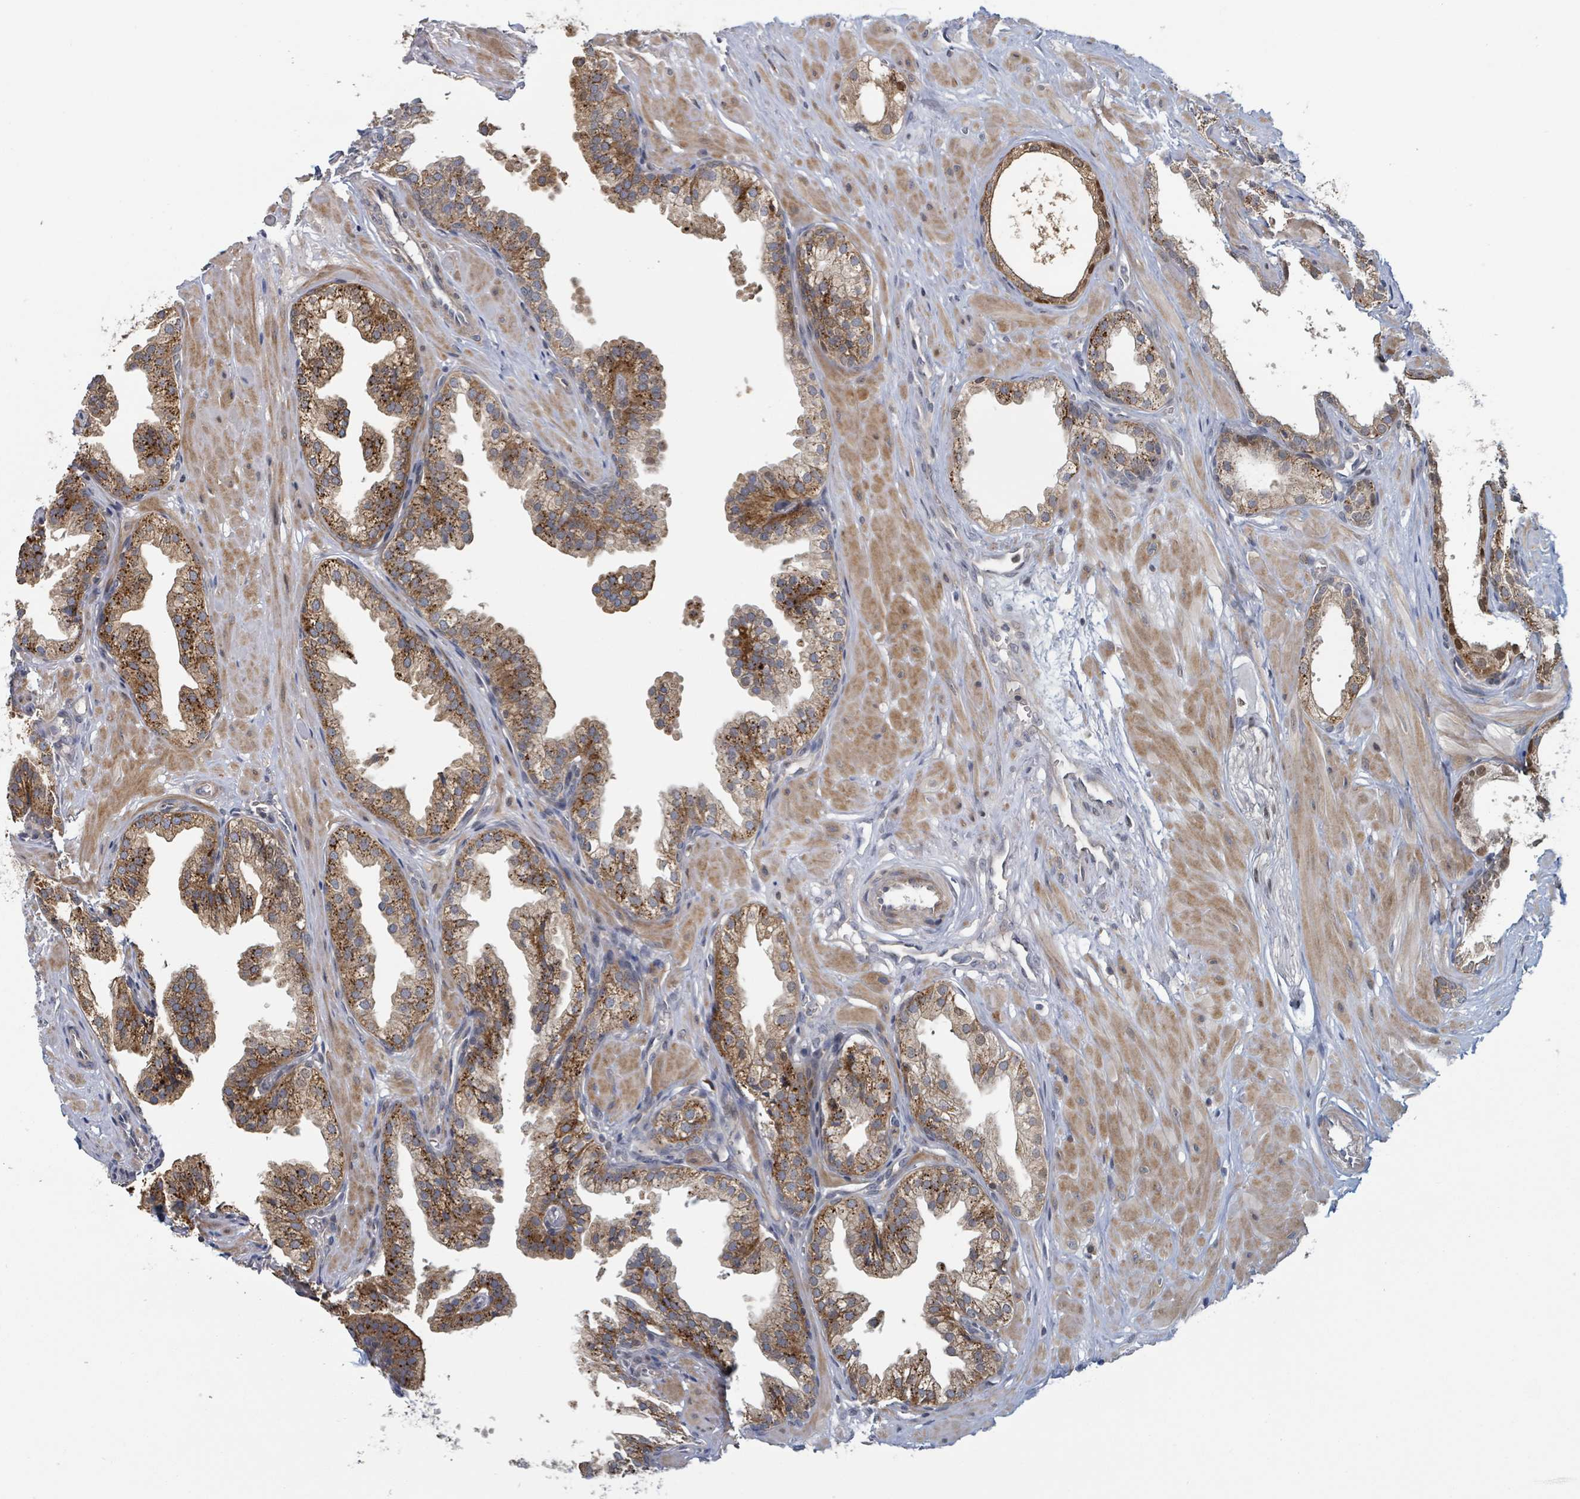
{"staining": {"intensity": "strong", "quantity": ">75%", "location": "cytoplasmic/membranous"}, "tissue": "prostate", "cell_type": "Glandular cells", "image_type": "normal", "snomed": [{"axis": "morphology", "description": "Normal tissue, NOS"}, {"axis": "topography", "description": "Prostate"}, {"axis": "topography", "description": "Peripheral nerve tissue"}], "caption": "Immunohistochemistry of unremarkable human prostate reveals high levels of strong cytoplasmic/membranous staining in about >75% of glandular cells.", "gene": "HIVEP1", "patient": {"sex": "male", "age": 55}}